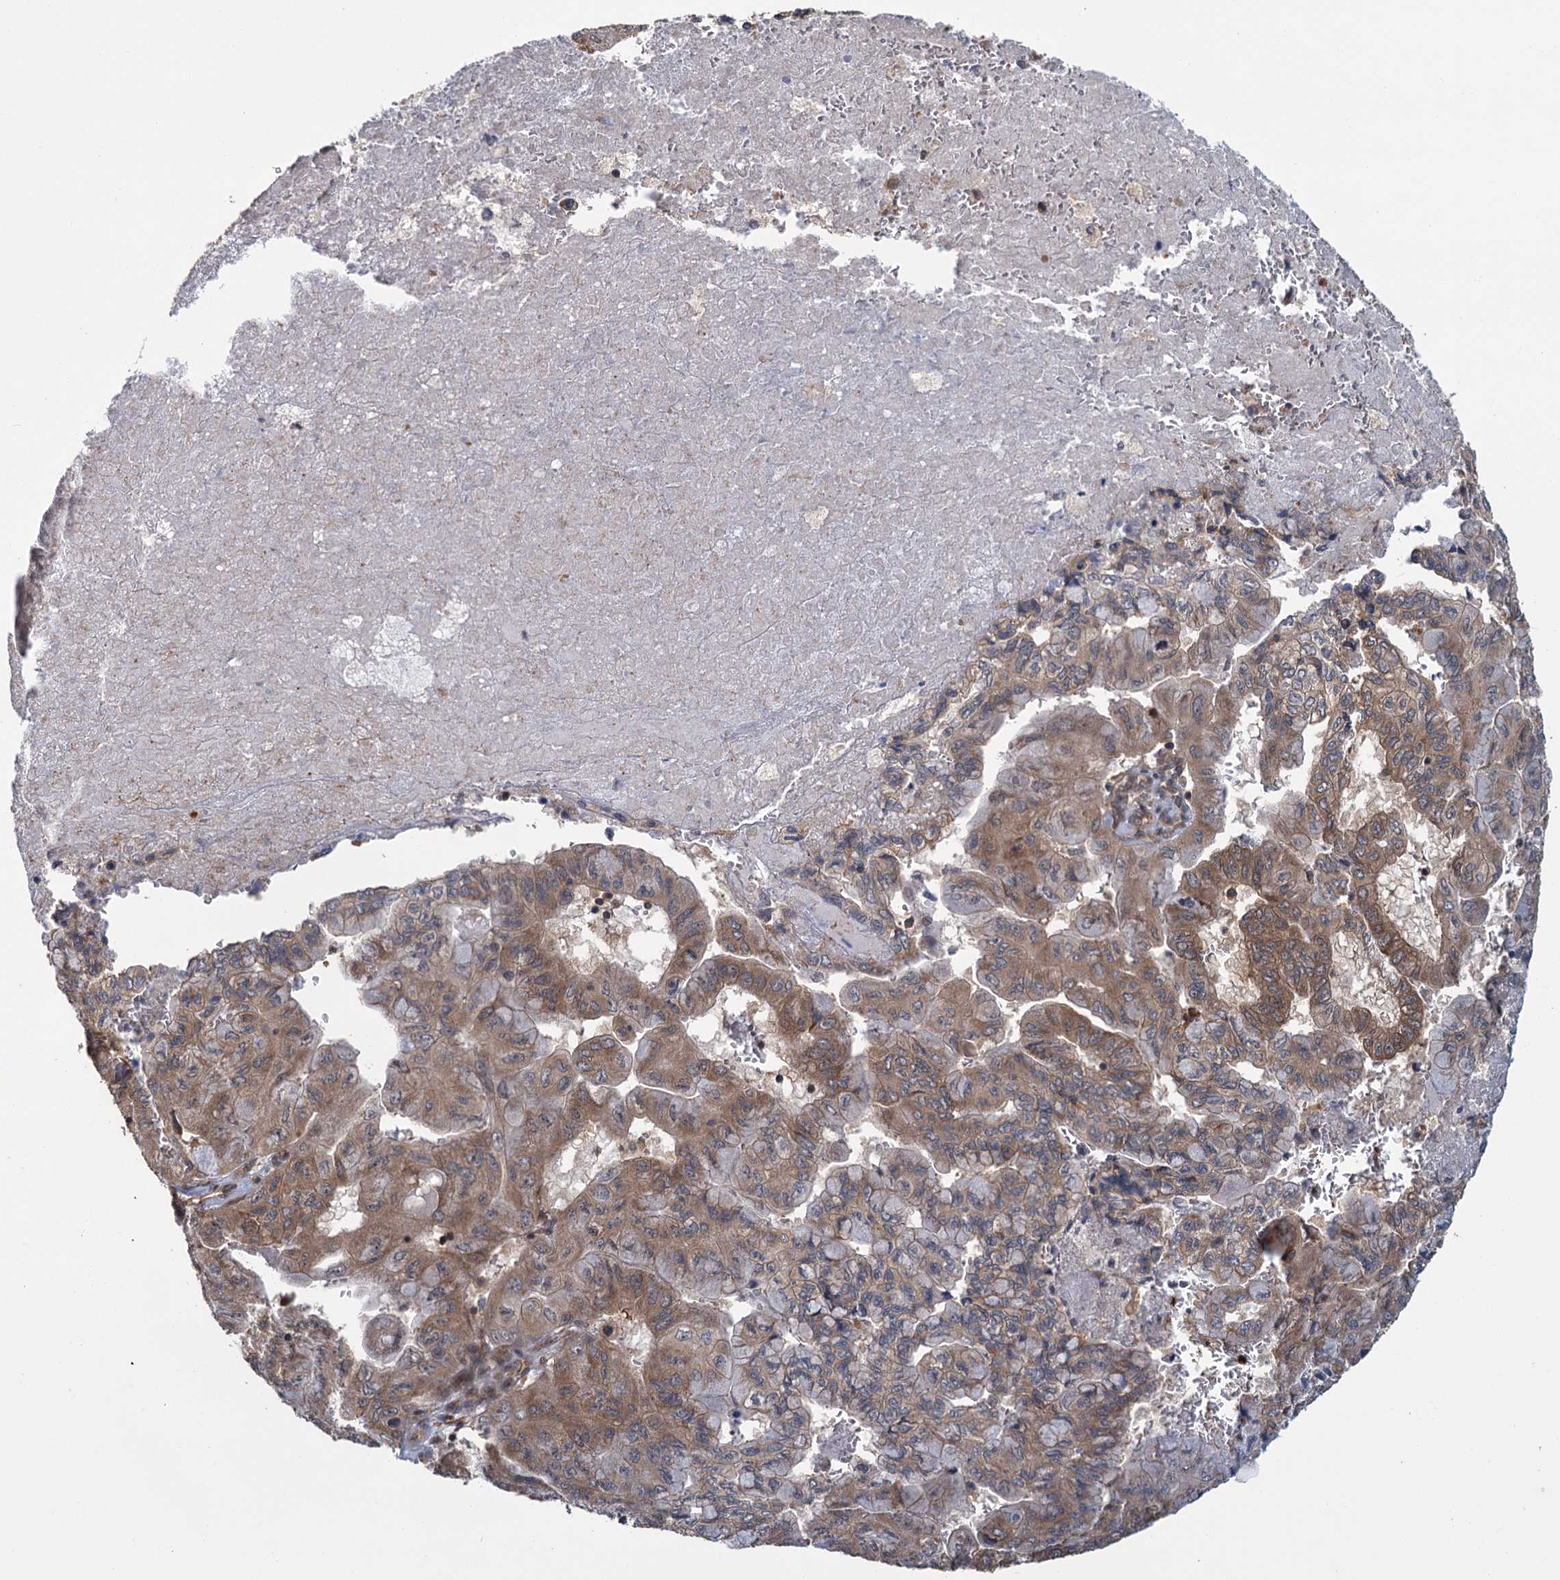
{"staining": {"intensity": "moderate", "quantity": ">75%", "location": "cytoplasmic/membranous"}, "tissue": "pancreatic cancer", "cell_type": "Tumor cells", "image_type": "cancer", "snomed": [{"axis": "morphology", "description": "Adenocarcinoma, NOS"}, {"axis": "topography", "description": "Pancreas"}], "caption": "This photomicrograph displays immunohistochemistry staining of human pancreatic cancer (adenocarcinoma), with medium moderate cytoplasmic/membranous staining in approximately >75% of tumor cells.", "gene": "KANSL2", "patient": {"sex": "male", "age": 51}}